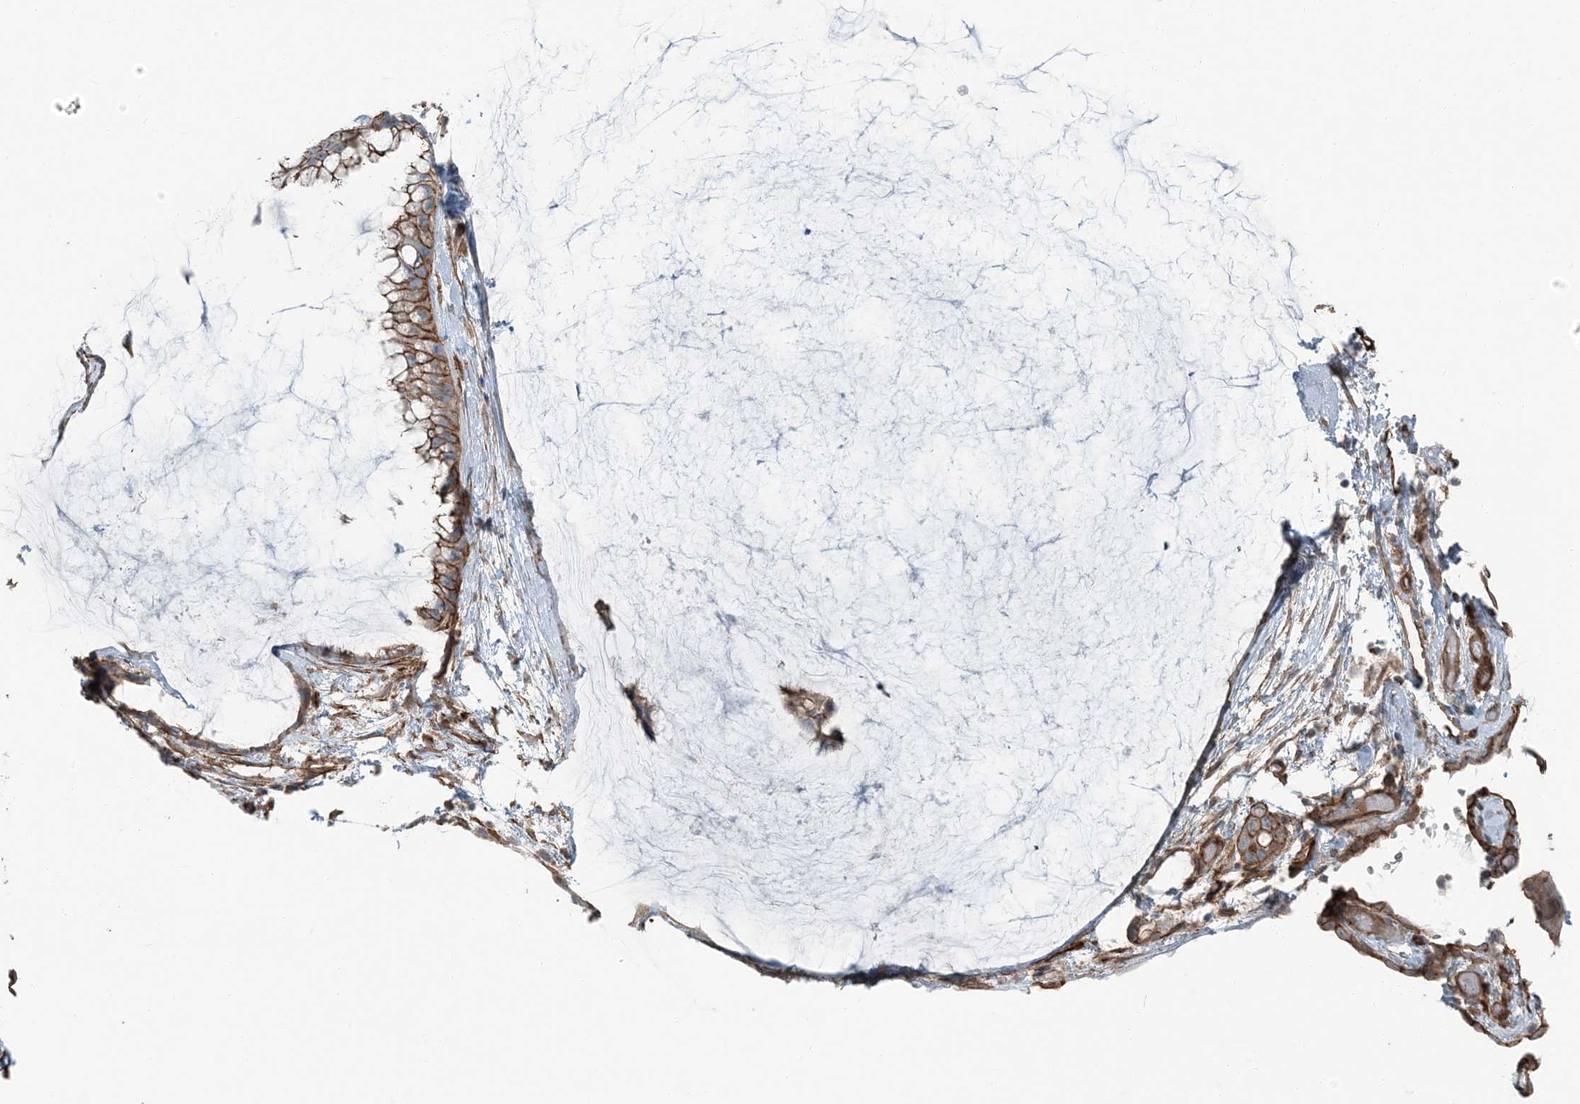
{"staining": {"intensity": "strong", "quantity": ">75%", "location": "cytoplasmic/membranous"}, "tissue": "ovarian cancer", "cell_type": "Tumor cells", "image_type": "cancer", "snomed": [{"axis": "morphology", "description": "Cystadenocarcinoma, mucinous, NOS"}, {"axis": "topography", "description": "Ovary"}], "caption": "Immunohistochemical staining of ovarian mucinous cystadenocarcinoma shows strong cytoplasmic/membranous protein expression in about >75% of tumor cells.", "gene": "ZFP90", "patient": {"sex": "female", "age": 39}}